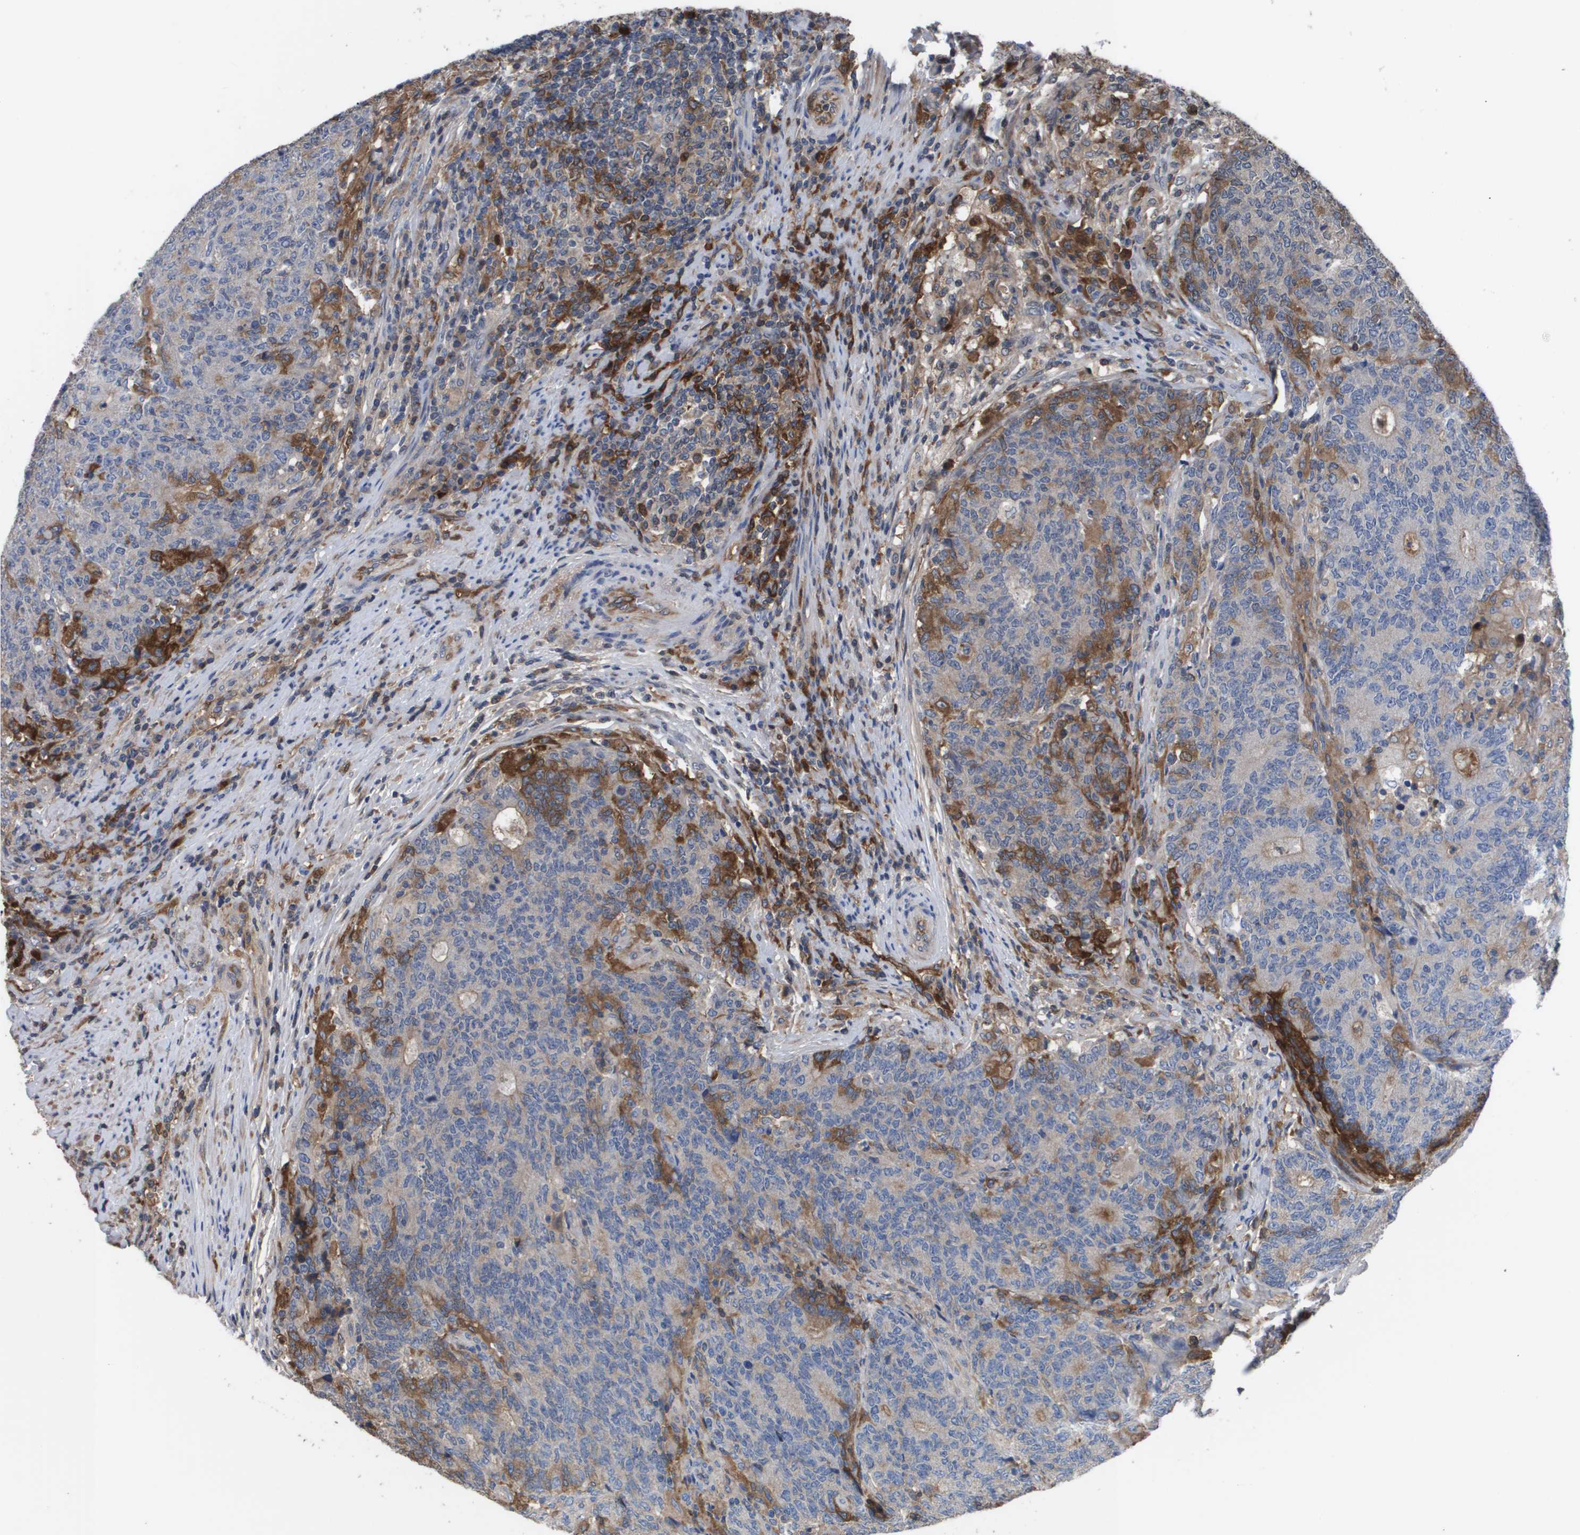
{"staining": {"intensity": "moderate", "quantity": "<25%", "location": "cytoplasmic/membranous"}, "tissue": "colorectal cancer", "cell_type": "Tumor cells", "image_type": "cancer", "snomed": [{"axis": "morphology", "description": "Normal tissue, NOS"}, {"axis": "morphology", "description": "Adenocarcinoma, NOS"}, {"axis": "topography", "description": "Colon"}], "caption": "A histopathology image of human adenocarcinoma (colorectal) stained for a protein displays moderate cytoplasmic/membranous brown staining in tumor cells.", "gene": "SERPINA6", "patient": {"sex": "female", "age": 75}}